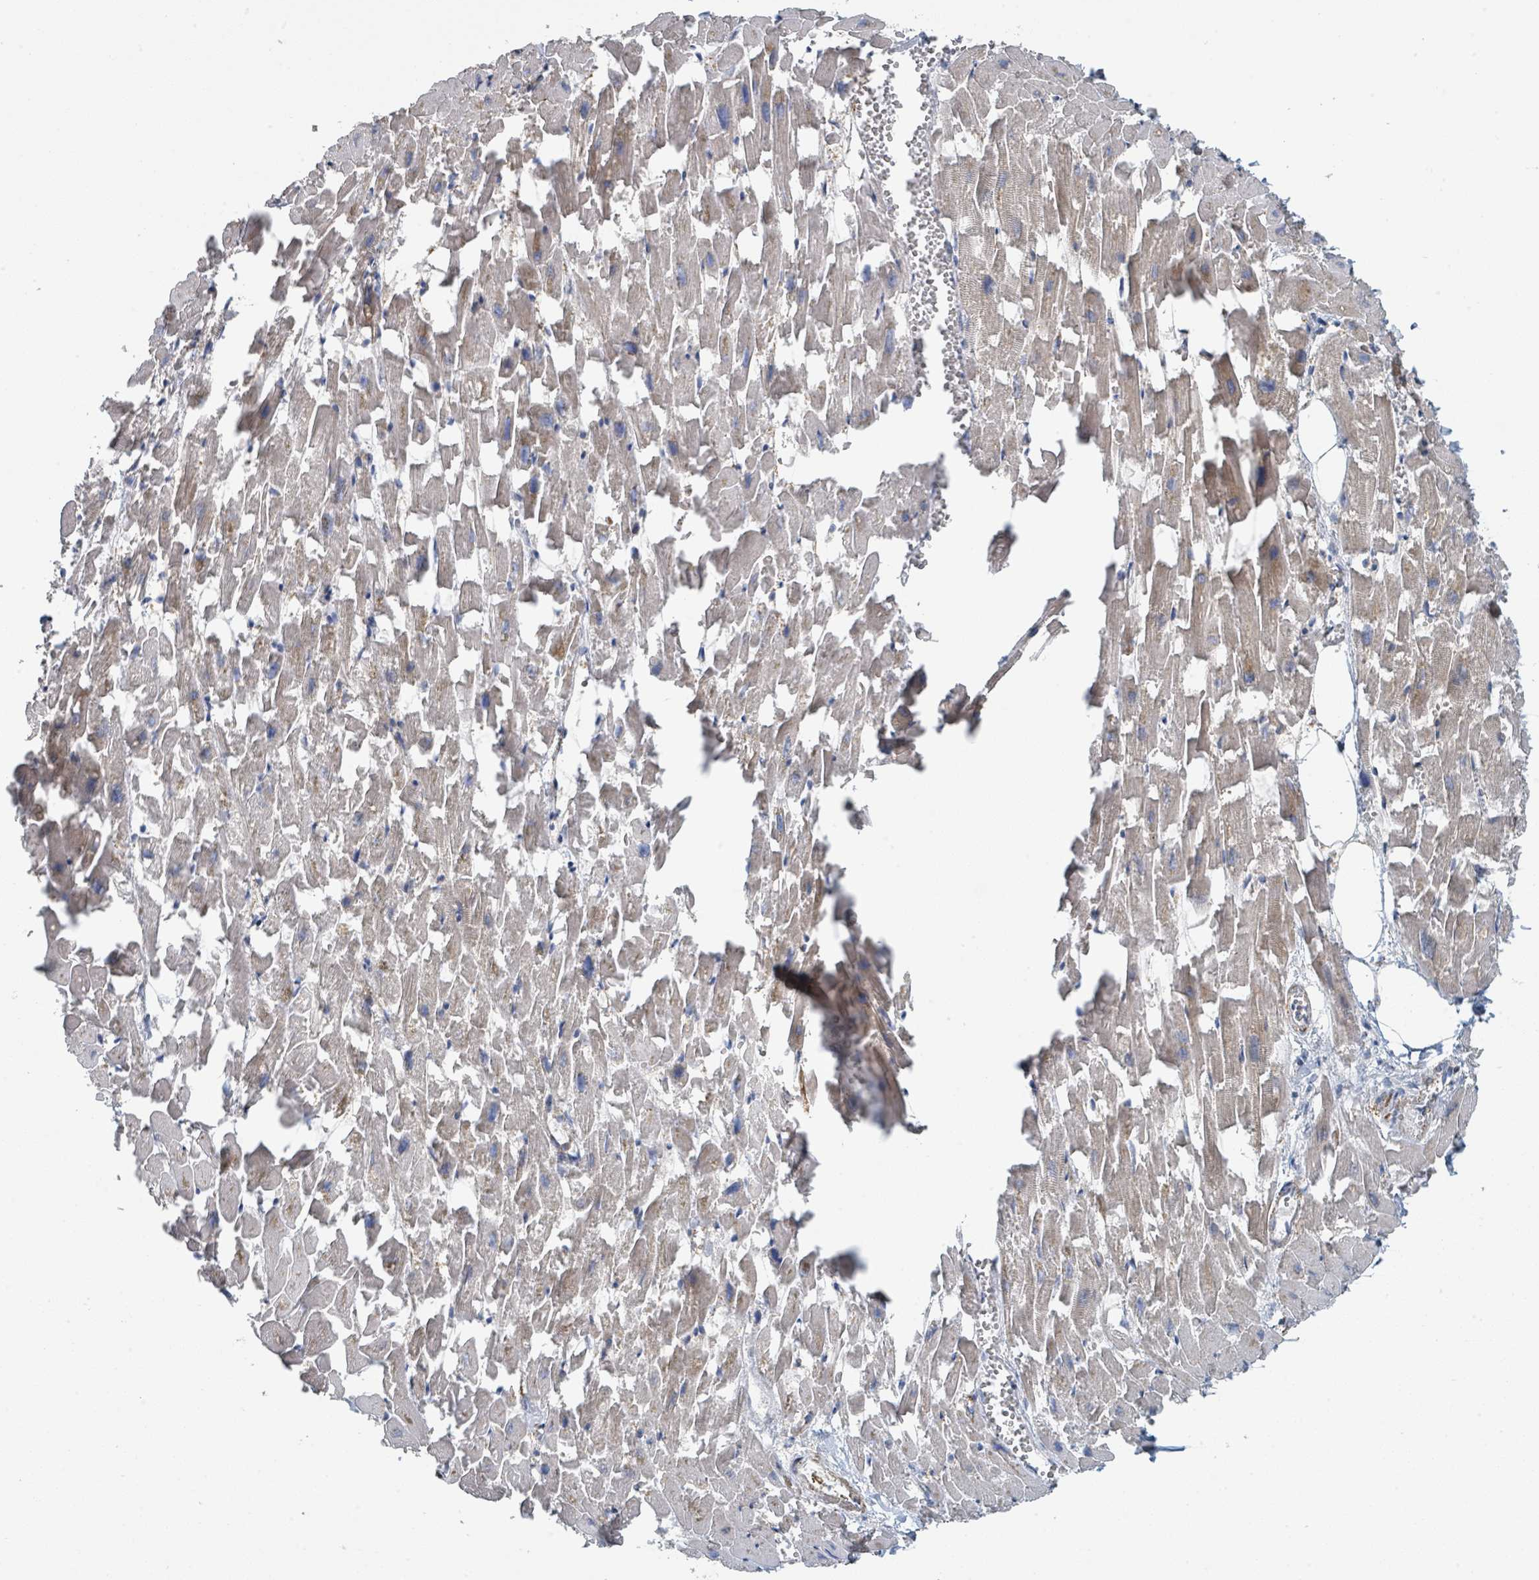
{"staining": {"intensity": "moderate", "quantity": ">75%", "location": "cytoplasmic/membranous"}, "tissue": "heart muscle", "cell_type": "Cardiomyocytes", "image_type": "normal", "snomed": [{"axis": "morphology", "description": "Normal tissue, NOS"}, {"axis": "topography", "description": "Heart"}], "caption": "Immunohistochemistry (IHC) micrograph of unremarkable heart muscle: human heart muscle stained using immunohistochemistry (IHC) displays medium levels of moderate protein expression localized specifically in the cytoplasmic/membranous of cardiomyocytes, appearing as a cytoplasmic/membranous brown color.", "gene": "LRRC42", "patient": {"sex": "female", "age": 64}}